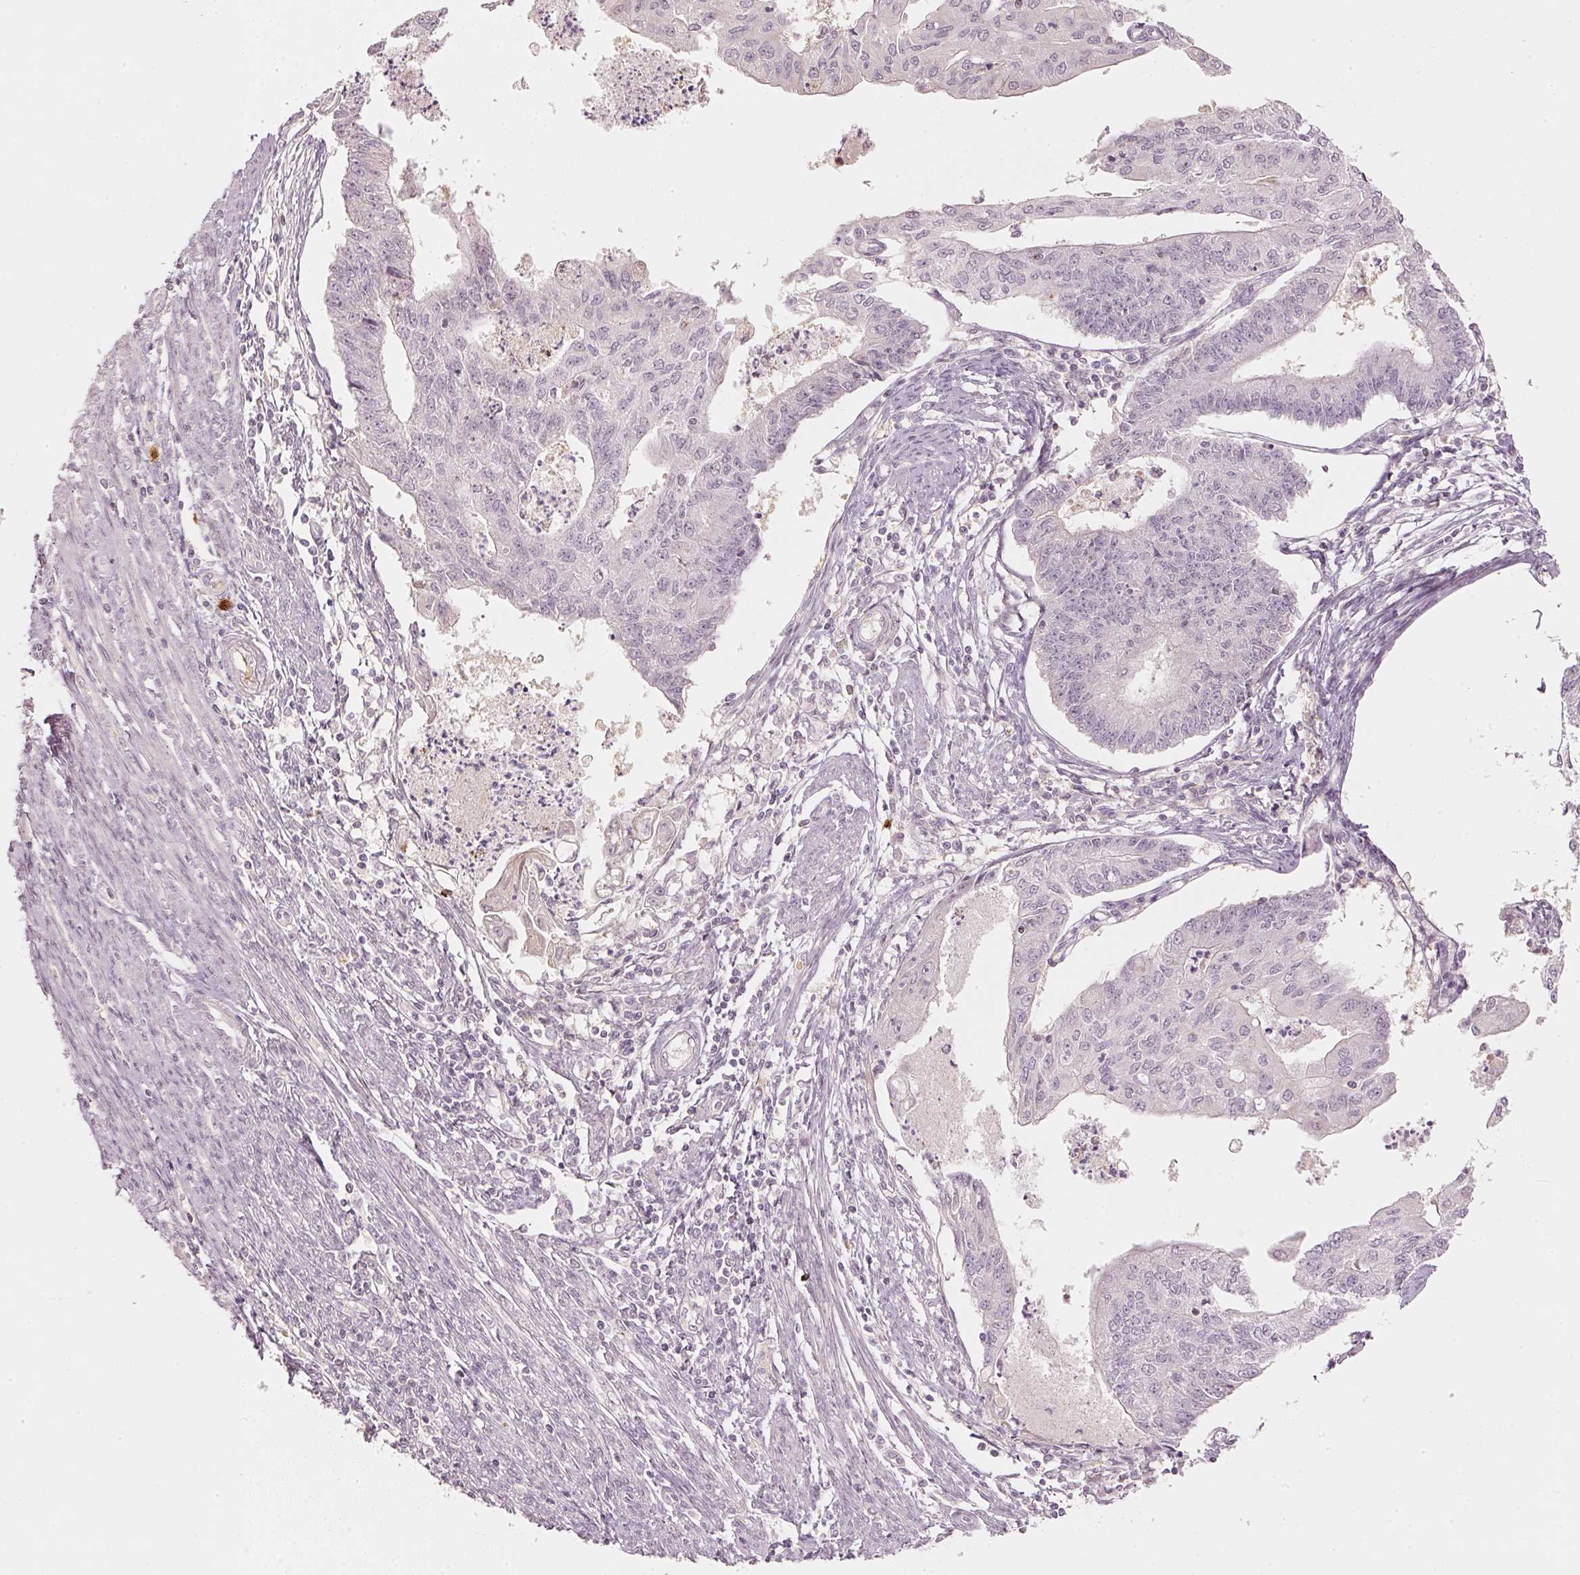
{"staining": {"intensity": "negative", "quantity": "none", "location": "none"}, "tissue": "endometrial cancer", "cell_type": "Tumor cells", "image_type": "cancer", "snomed": [{"axis": "morphology", "description": "Adenocarcinoma, NOS"}, {"axis": "topography", "description": "Endometrium"}], "caption": "A histopathology image of endometrial cancer stained for a protein shows no brown staining in tumor cells. (DAB (3,3'-diaminobenzidine) immunohistochemistry, high magnification).", "gene": "GZMA", "patient": {"sex": "female", "age": 56}}